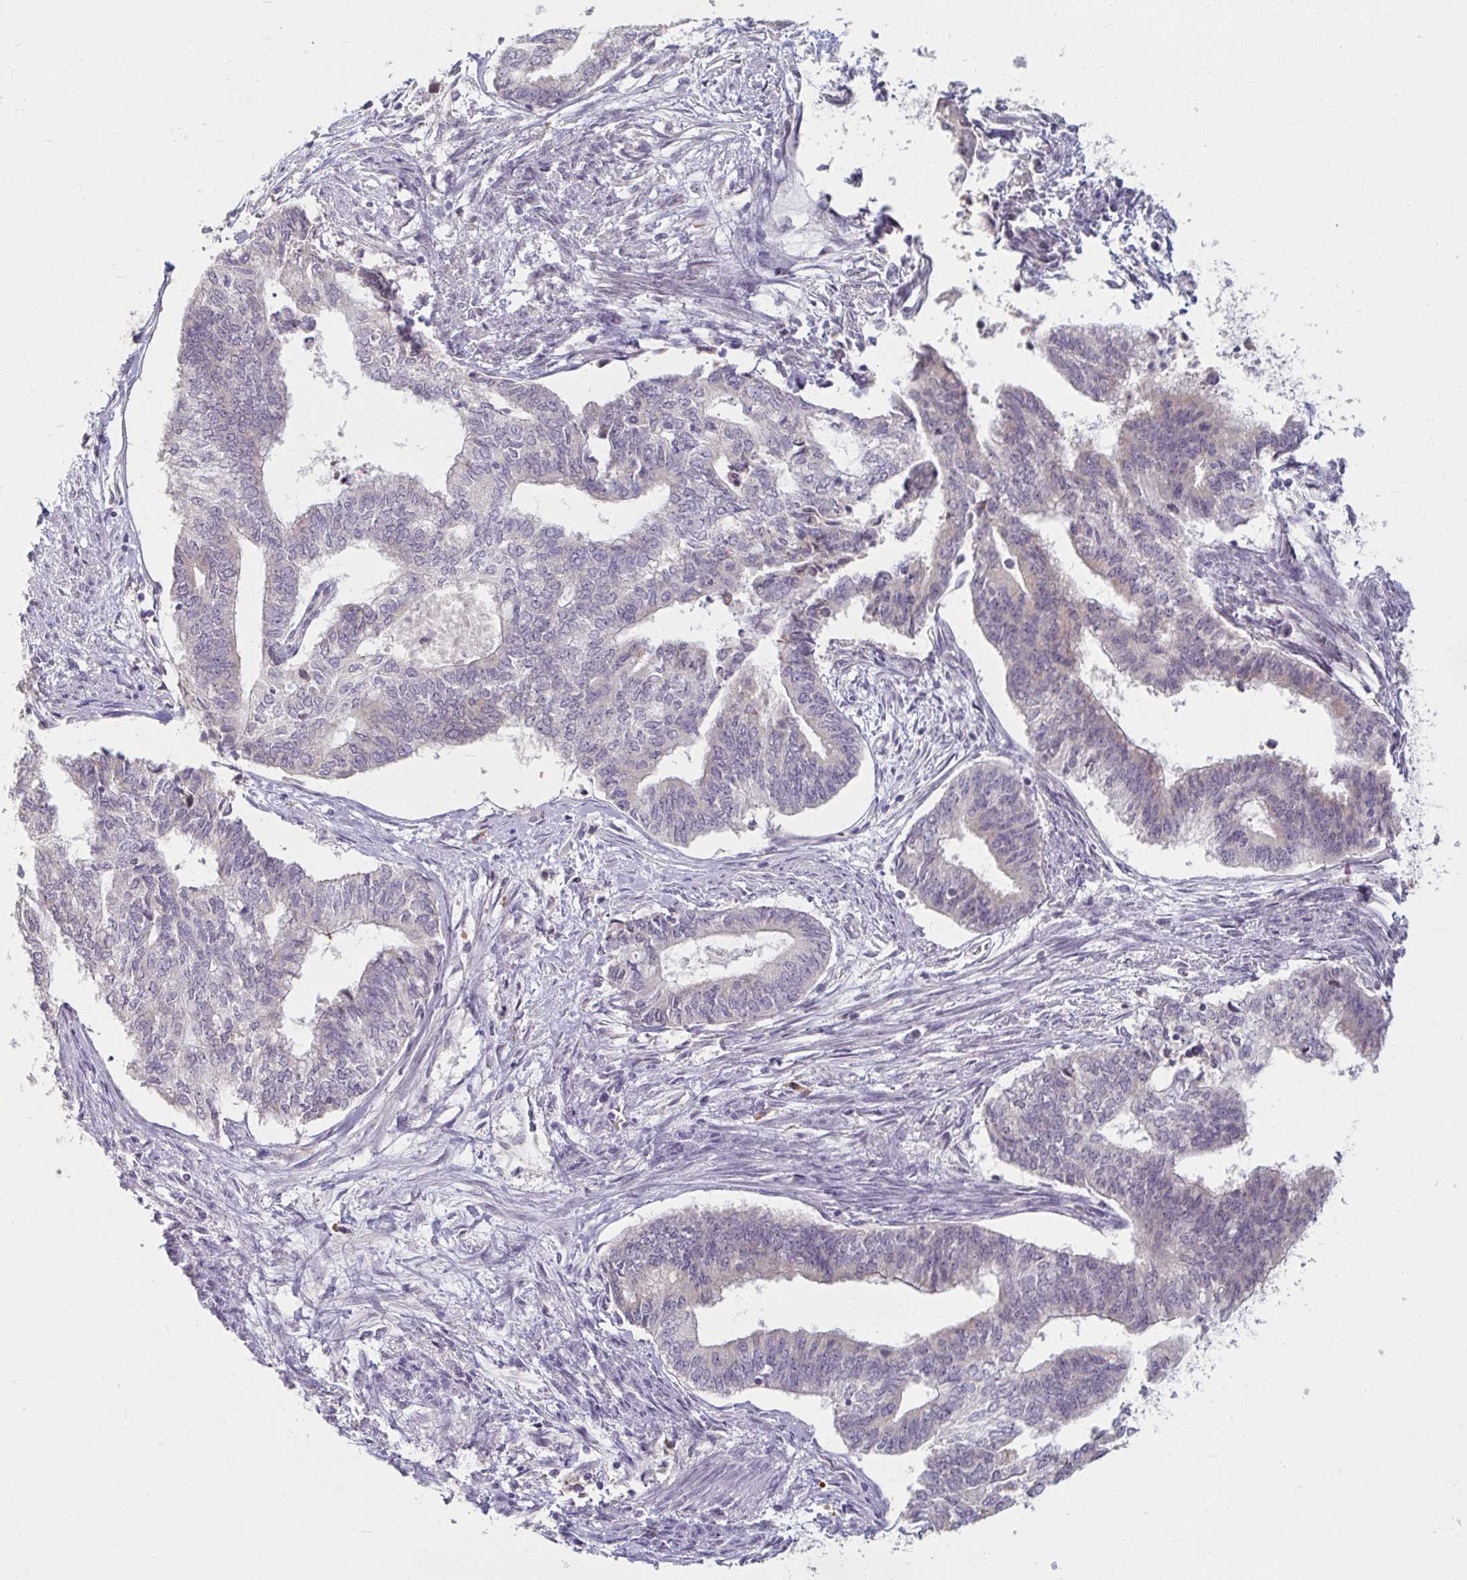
{"staining": {"intensity": "negative", "quantity": "none", "location": "none"}, "tissue": "endometrial cancer", "cell_type": "Tumor cells", "image_type": "cancer", "snomed": [{"axis": "morphology", "description": "Adenocarcinoma, NOS"}, {"axis": "topography", "description": "Endometrium"}], "caption": "DAB immunohistochemical staining of human adenocarcinoma (endometrial) shows no significant positivity in tumor cells.", "gene": "DDN", "patient": {"sex": "female", "age": 65}}